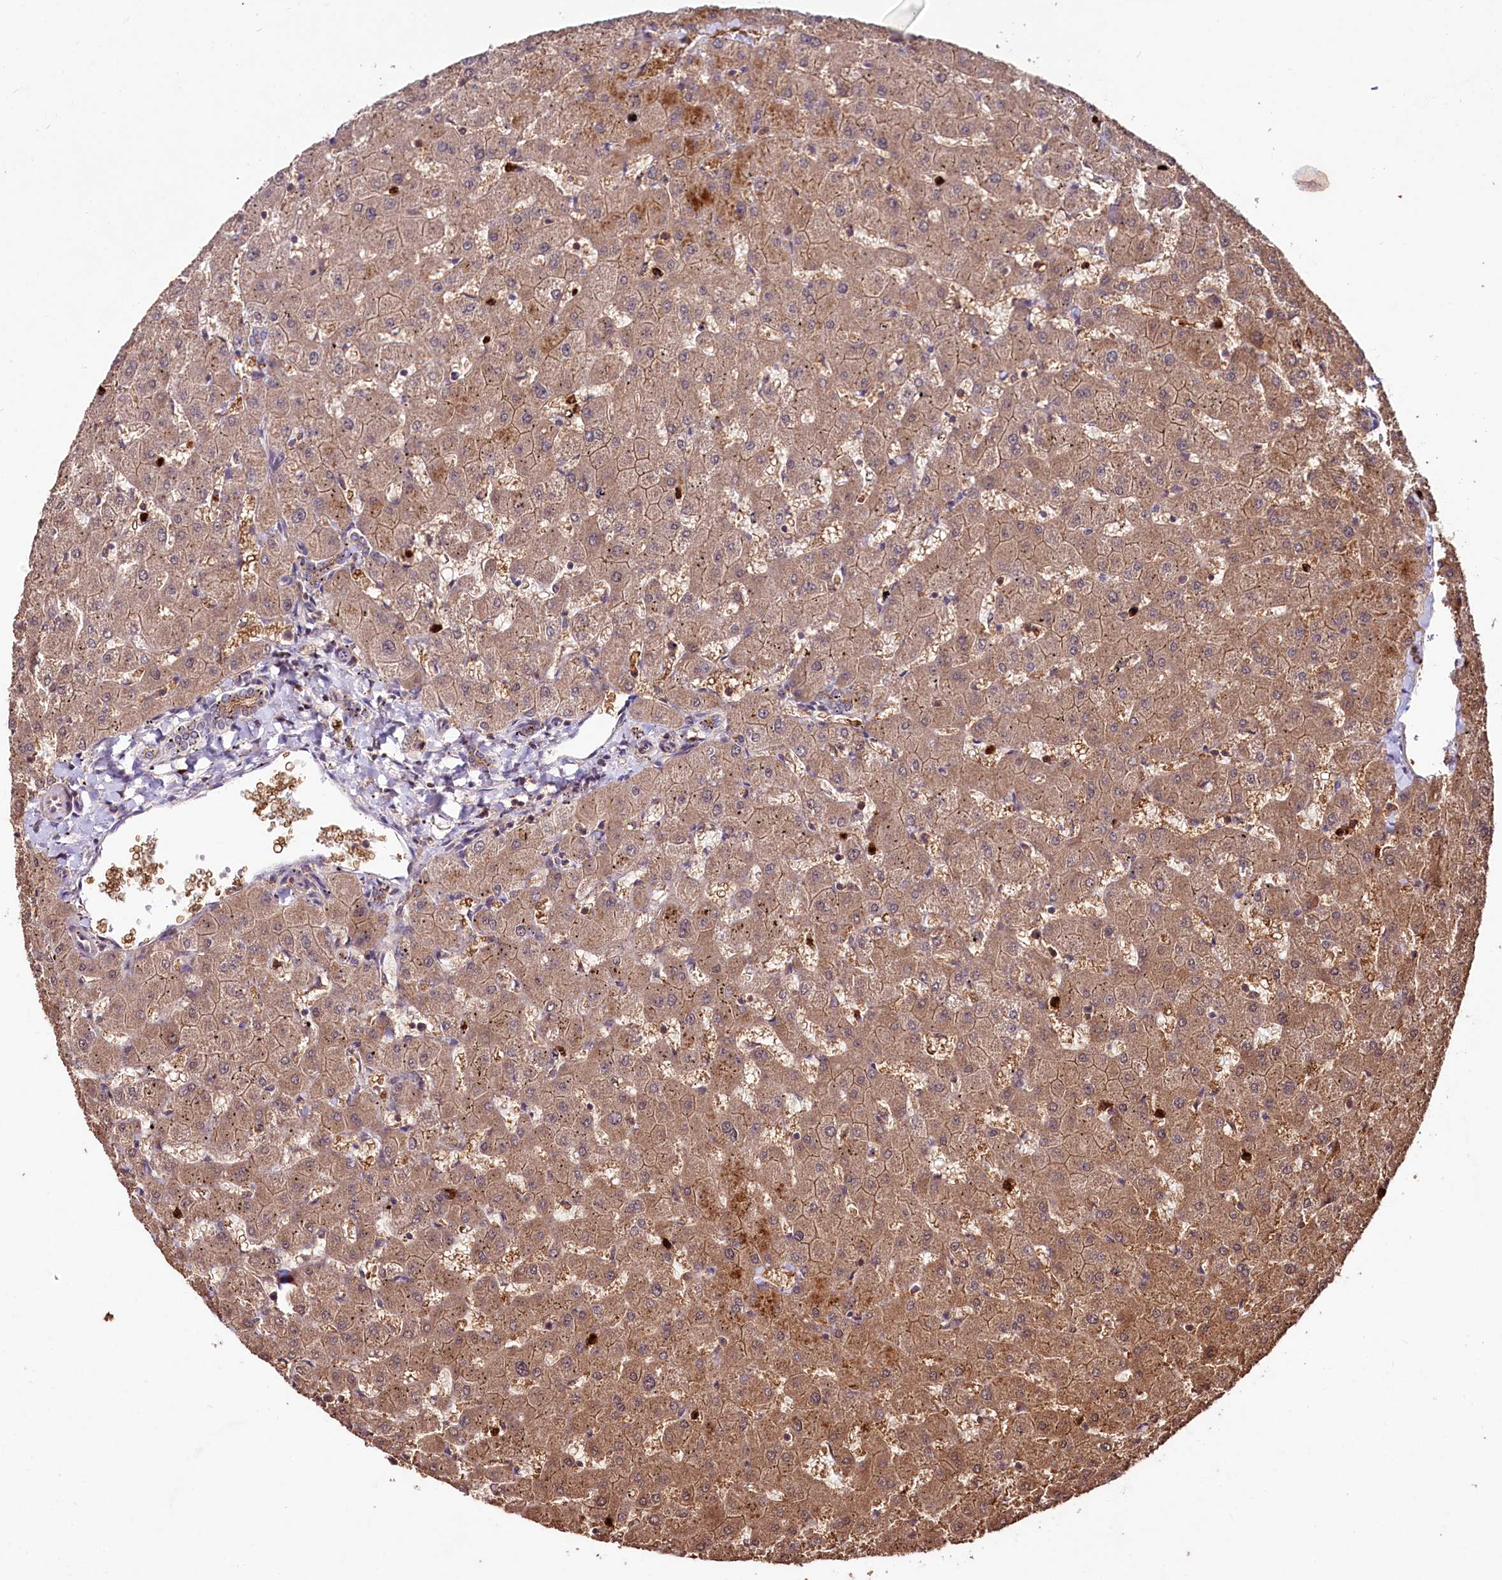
{"staining": {"intensity": "moderate", "quantity": ">75%", "location": "cytoplasmic/membranous"}, "tissue": "liver", "cell_type": "Cholangiocytes", "image_type": "normal", "snomed": [{"axis": "morphology", "description": "Normal tissue, NOS"}, {"axis": "topography", "description": "Liver"}], "caption": "Immunohistochemistry (IHC) staining of benign liver, which exhibits medium levels of moderate cytoplasmic/membranous positivity in about >75% of cholangiocytes indicating moderate cytoplasmic/membranous protein positivity. The staining was performed using DAB (3,3'-diaminobenzidine) (brown) for protein detection and nuclei were counterstained in hematoxylin (blue).", "gene": "KLRB1", "patient": {"sex": "female", "age": 63}}